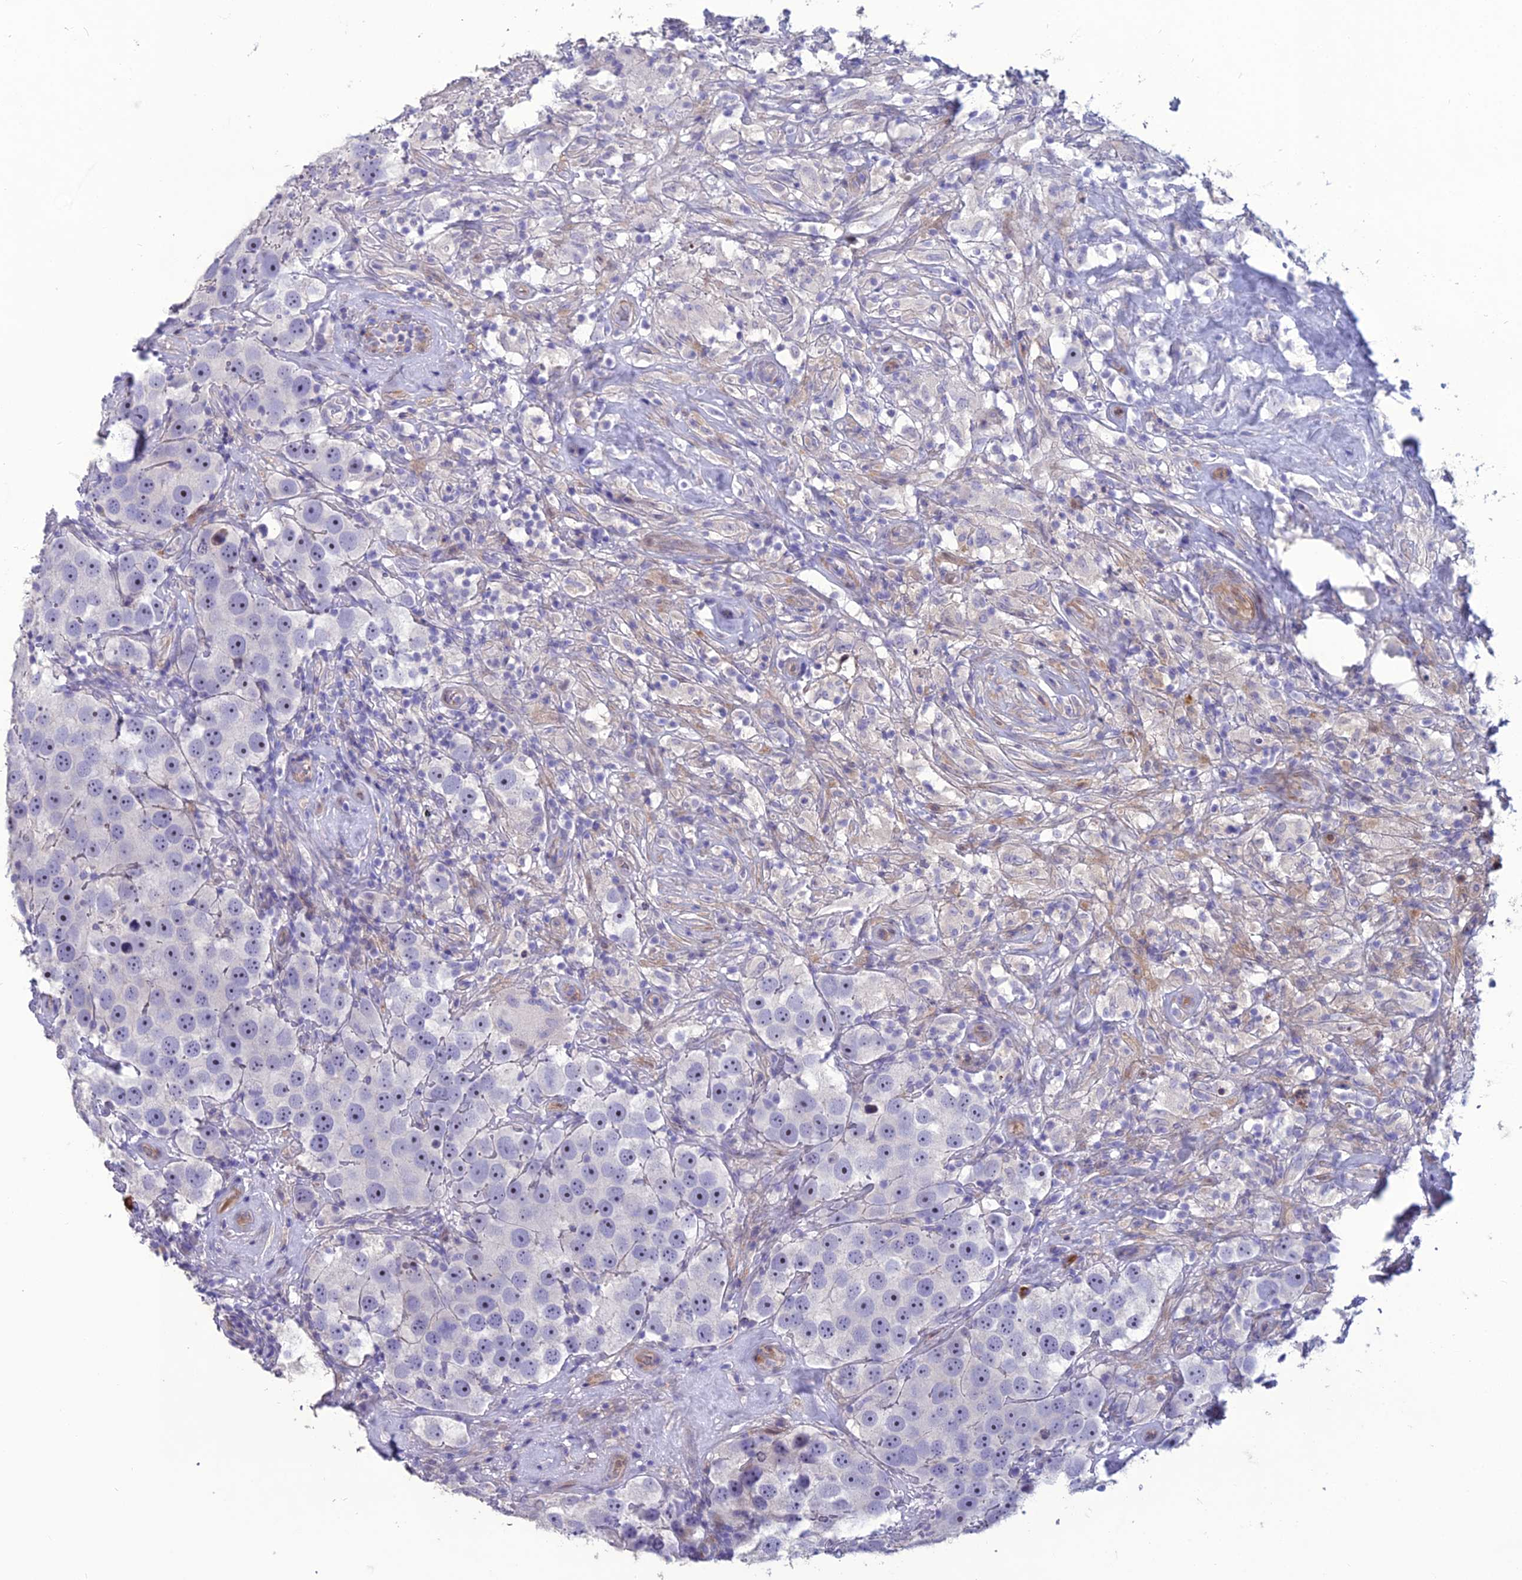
{"staining": {"intensity": "negative", "quantity": "none", "location": "none"}, "tissue": "testis cancer", "cell_type": "Tumor cells", "image_type": "cancer", "snomed": [{"axis": "morphology", "description": "Seminoma, NOS"}, {"axis": "topography", "description": "Testis"}], "caption": "Protein analysis of testis seminoma reveals no significant expression in tumor cells.", "gene": "OR56B1", "patient": {"sex": "male", "age": 49}}